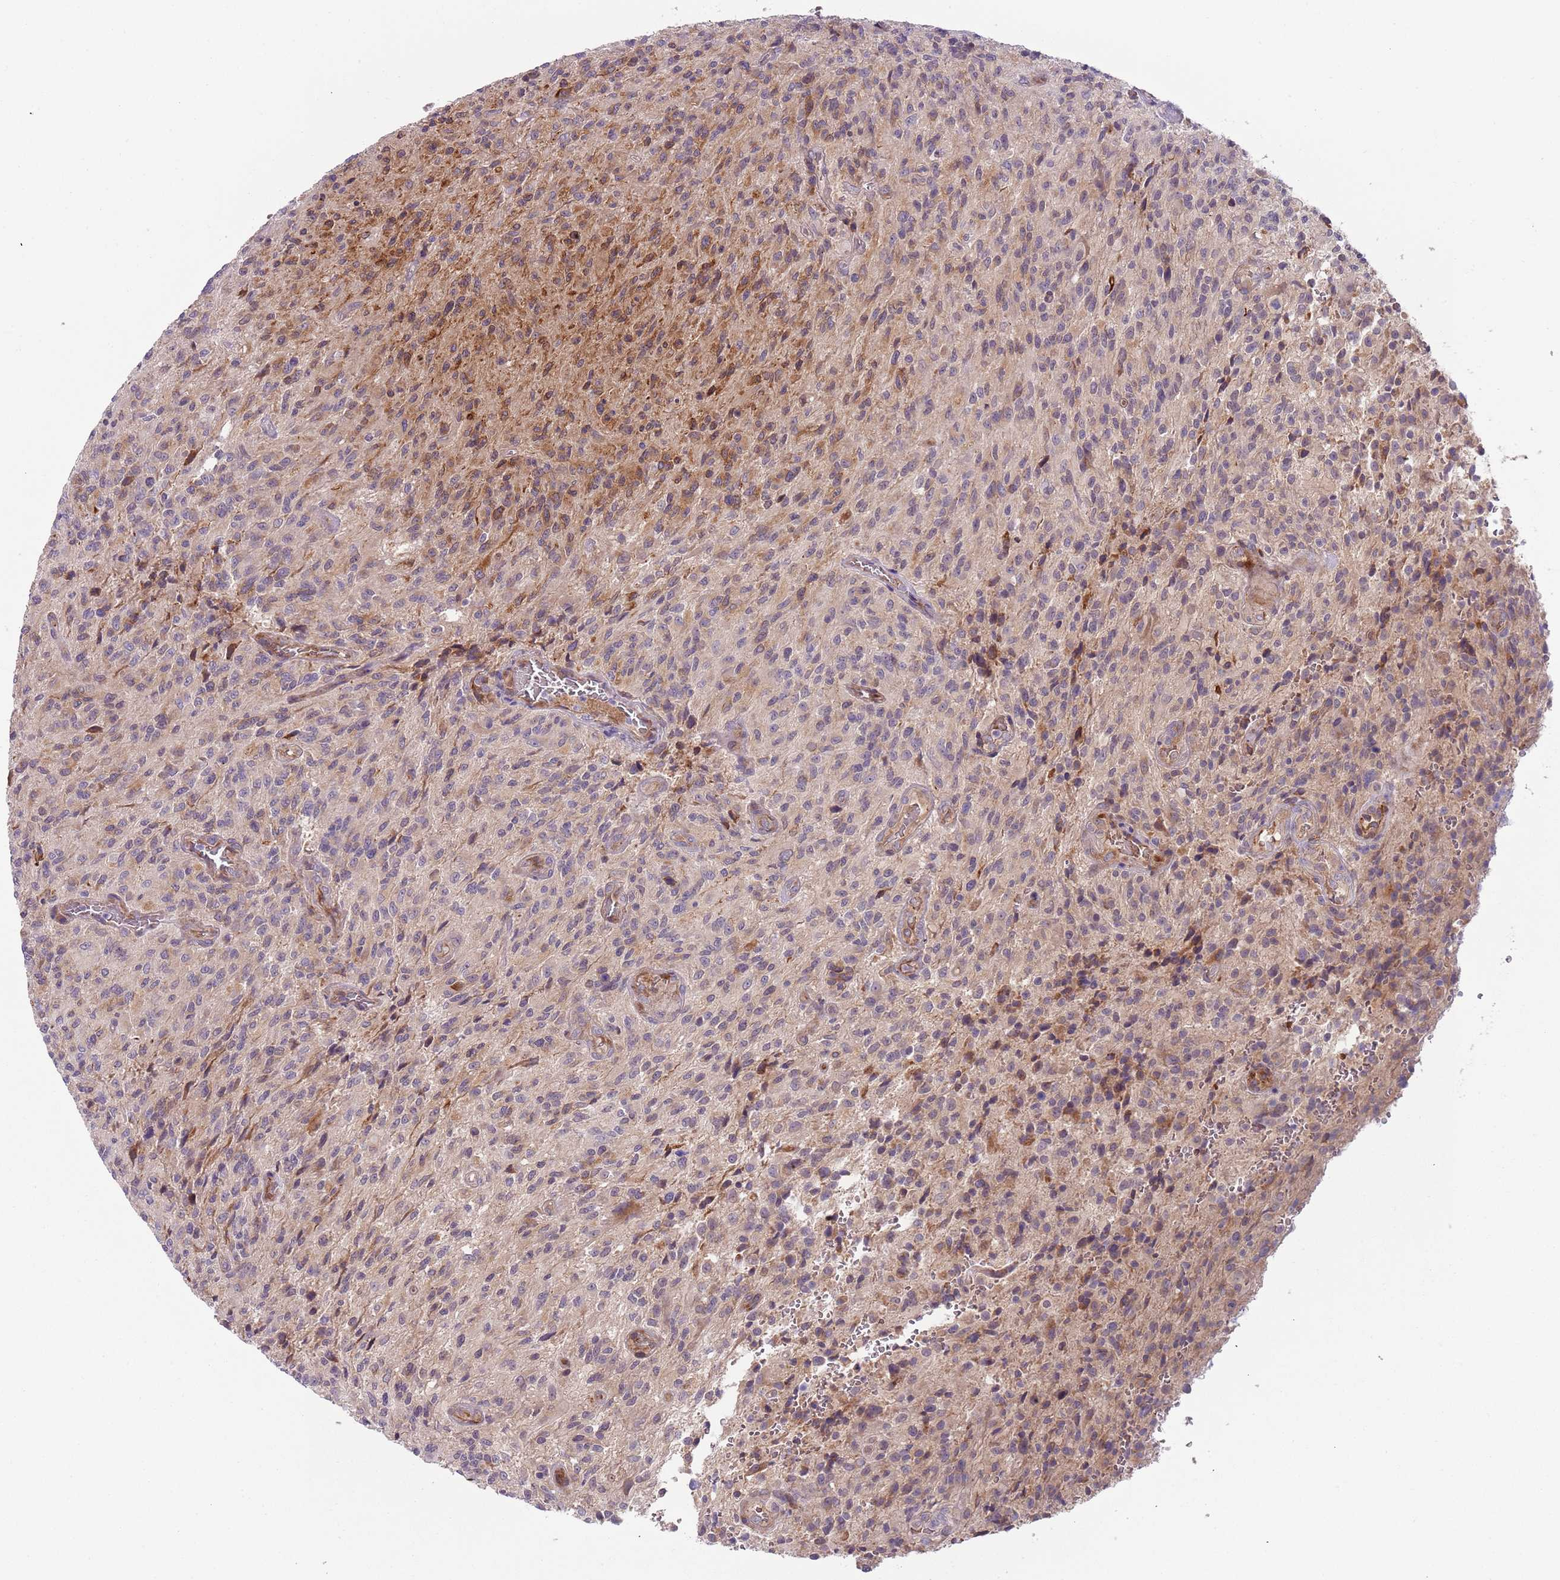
{"staining": {"intensity": "moderate", "quantity": "<25%", "location": "cytoplasmic/membranous"}, "tissue": "glioma", "cell_type": "Tumor cells", "image_type": "cancer", "snomed": [{"axis": "morphology", "description": "Normal tissue, NOS"}, {"axis": "morphology", "description": "Glioma, malignant, High grade"}, {"axis": "topography", "description": "Cerebral cortex"}], "caption": "Immunohistochemical staining of malignant glioma (high-grade) exhibits low levels of moderate cytoplasmic/membranous protein expression in about <25% of tumor cells.", "gene": "VWCE", "patient": {"sex": "male", "age": 56}}